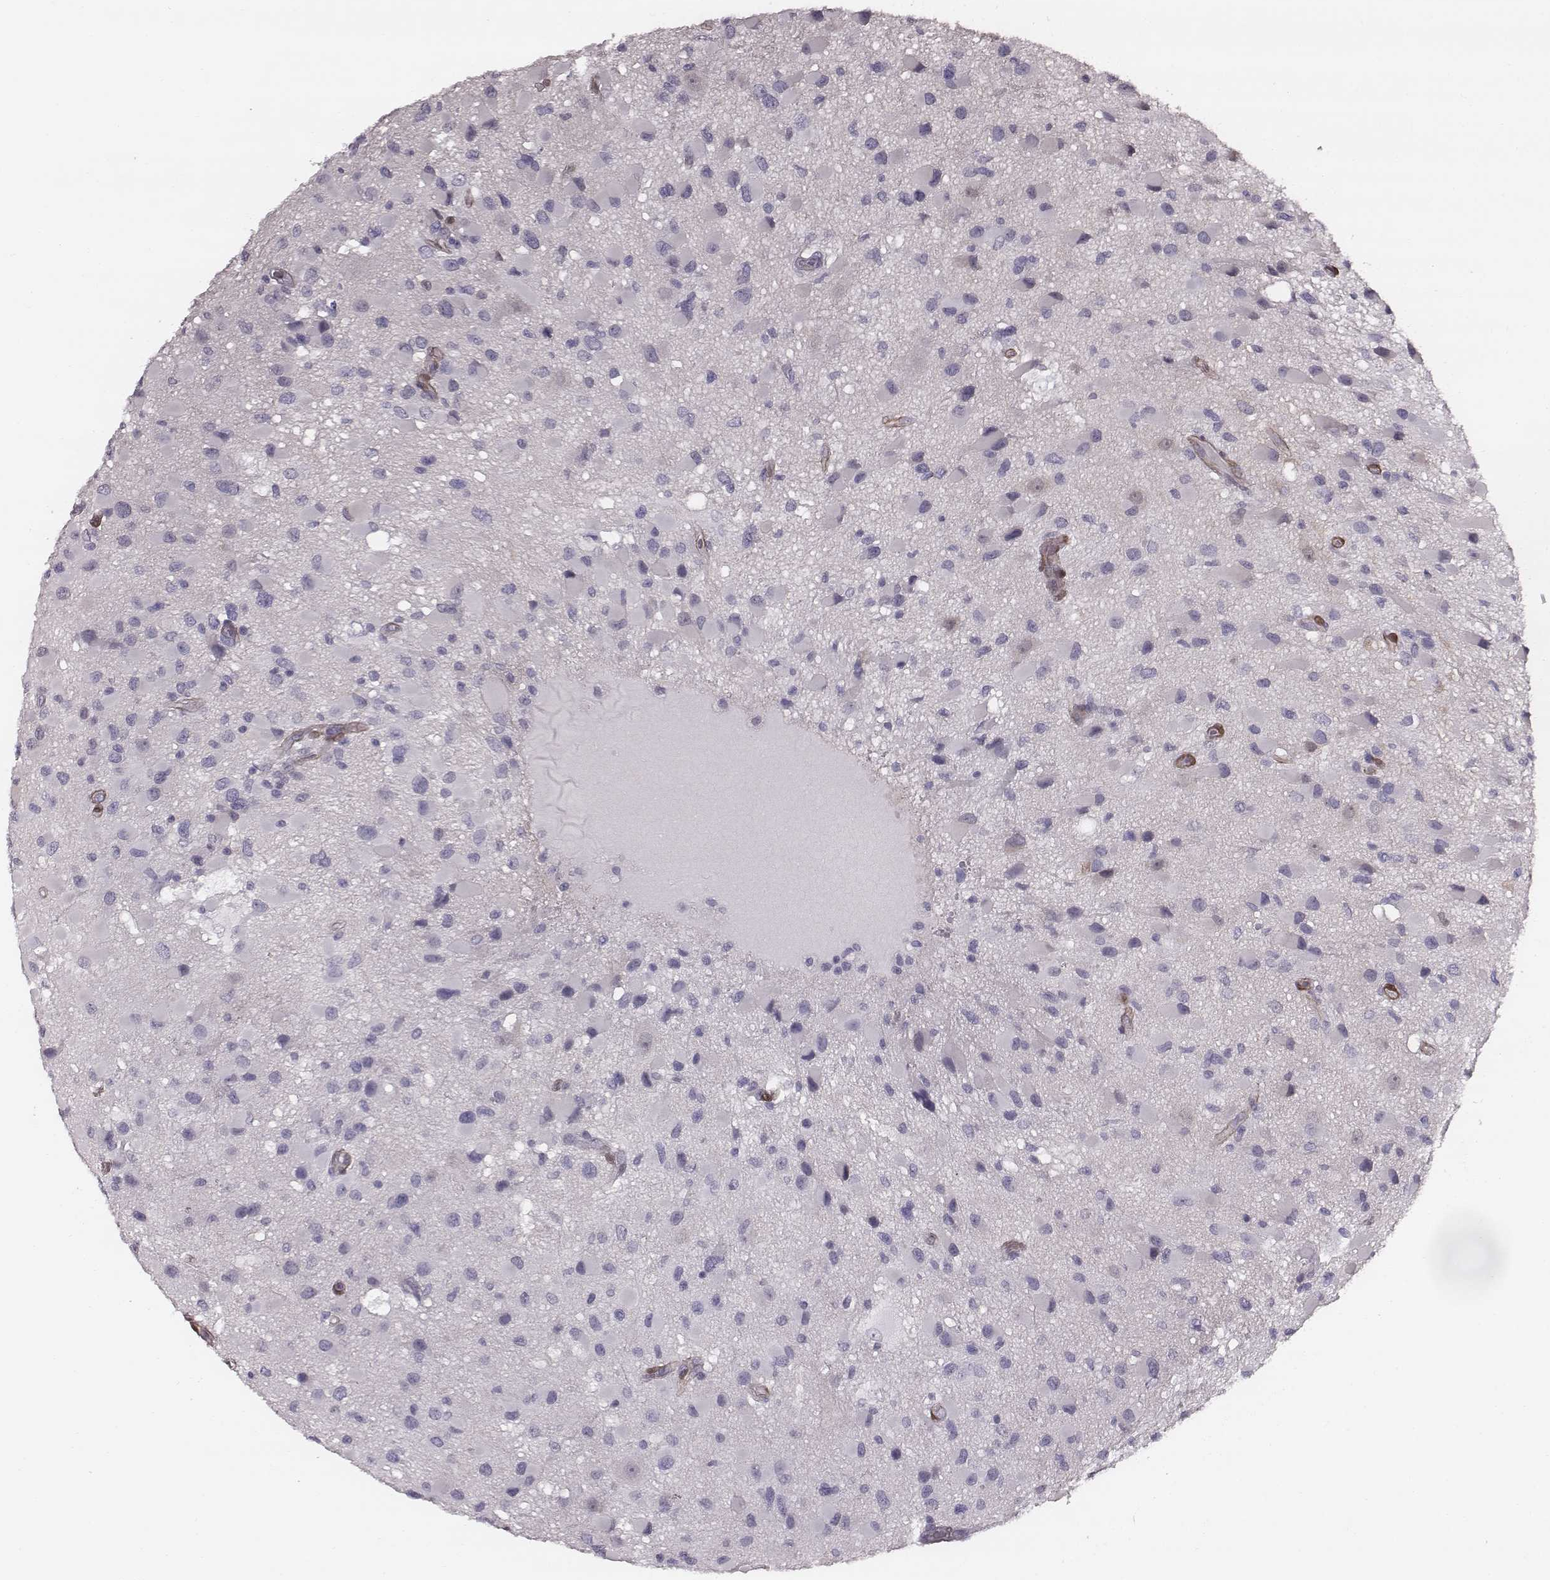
{"staining": {"intensity": "negative", "quantity": "none", "location": "none"}, "tissue": "glioma", "cell_type": "Tumor cells", "image_type": "cancer", "snomed": [{"axis": "morphology", "description": "Glioma, malignant, Low grade"}, {"axis": "topography", "description": "Brain"}], "caption": "Micrograph shows no significant protein positivity in tumor cells of malignant glioma (low-grade).", "gene": "PDE8B", "patient": {"sex": "female", "age": 32}}